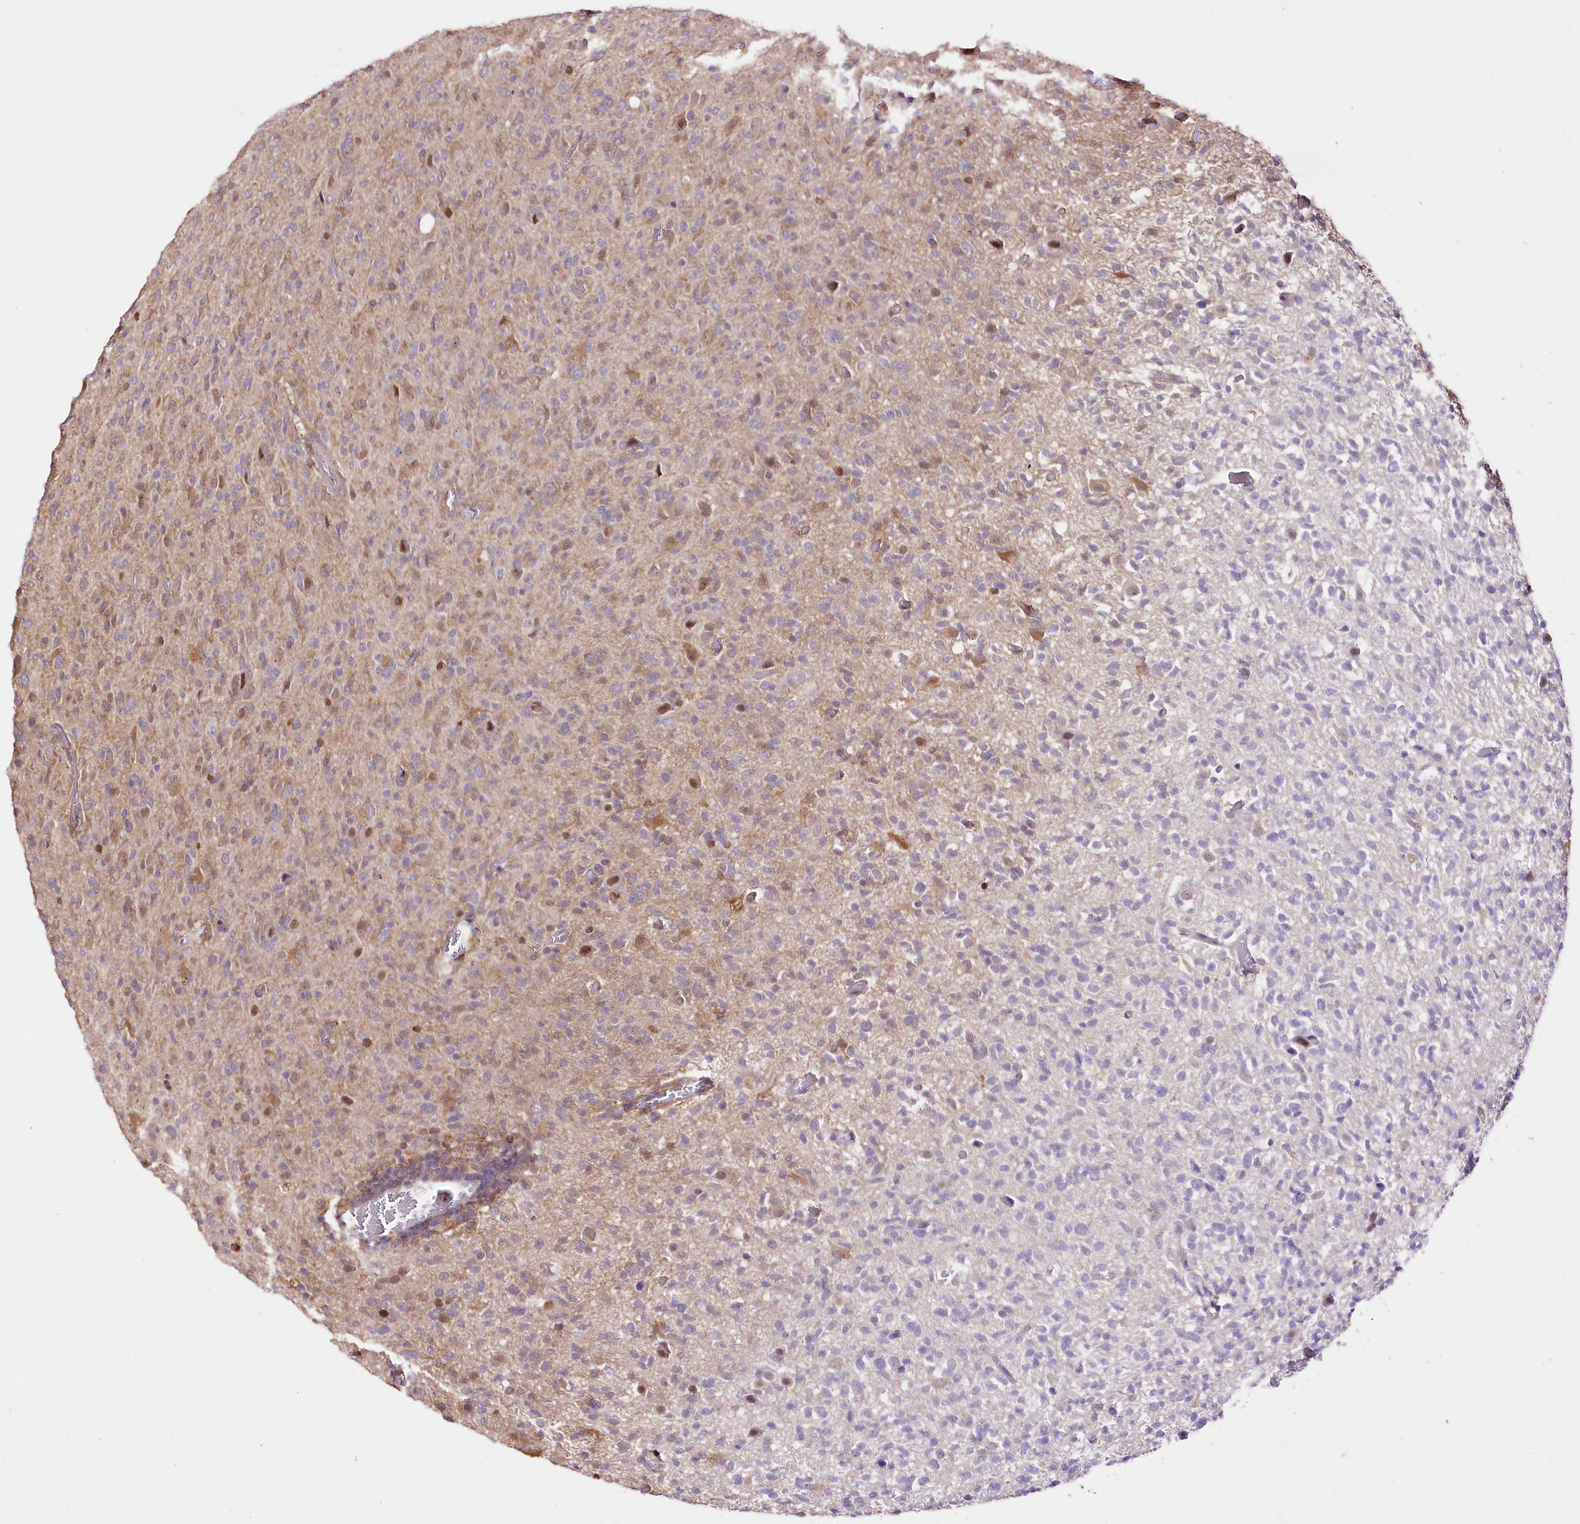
{"staining": {"intensity": "weak", "quantity": "25%-75%", "location": "cytoplasmic/membranous"}, "tissue": "glioma", "cell_type": "Tumor cells", "image_type": "cancer", "snomed": [{"axis": "morphology", "description": "Glioma, malignant, High grade"}, {"axis": "topography", "description": "Brain"}], "caption": "Malignant glioma (high-grade) tissue shows weak cytoplasmic/membranous staining in about 25%-75% of tumor cells", "gene": "UGP2", "patient": {"sex": "female", "age": 57}}